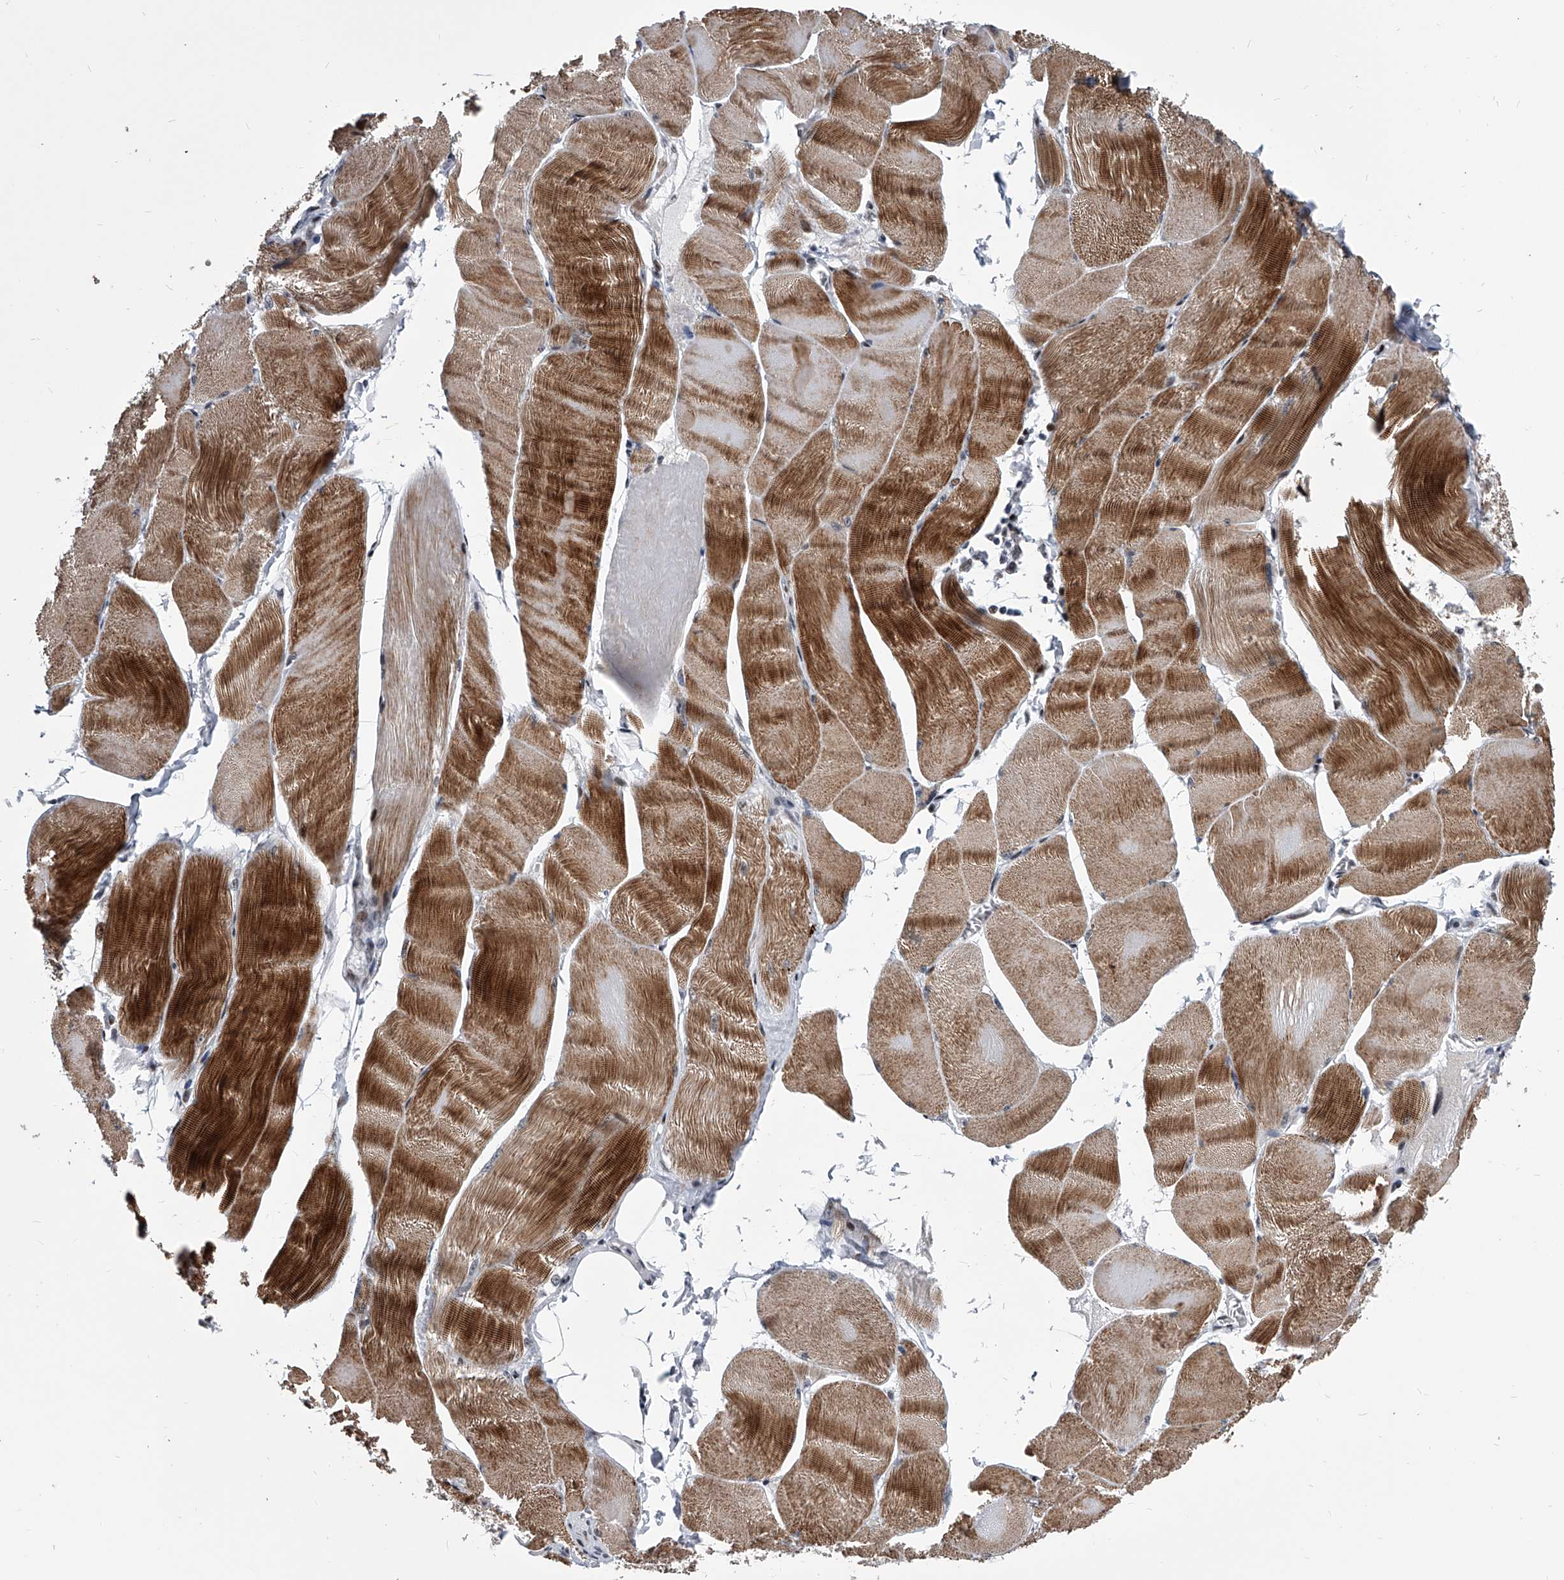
{"staining": {"intensity": "moderate", "quantity": ">75%", "location": "cytoplasmic/membranous"}, "tissue": "skeletal muscle", "cell_type": "Myocytes", "image_type": "normal", "snomed": [{"axis": "morphology", "description": "Normal tissue, NOS"}, {"axis": "morphology", "description": "Basal cell carcinoma"}, {"axis": "topography", "description": "Skeletal muscle"}], "caption": "Immunohistochemistry of normal human skeletal muscle shows medium levels of moderate cytoplasmic/membranous staining in approximately >75% of myocytes.", "gene": "CMTR1", "patient": {"sex": "female", "age": 64}}